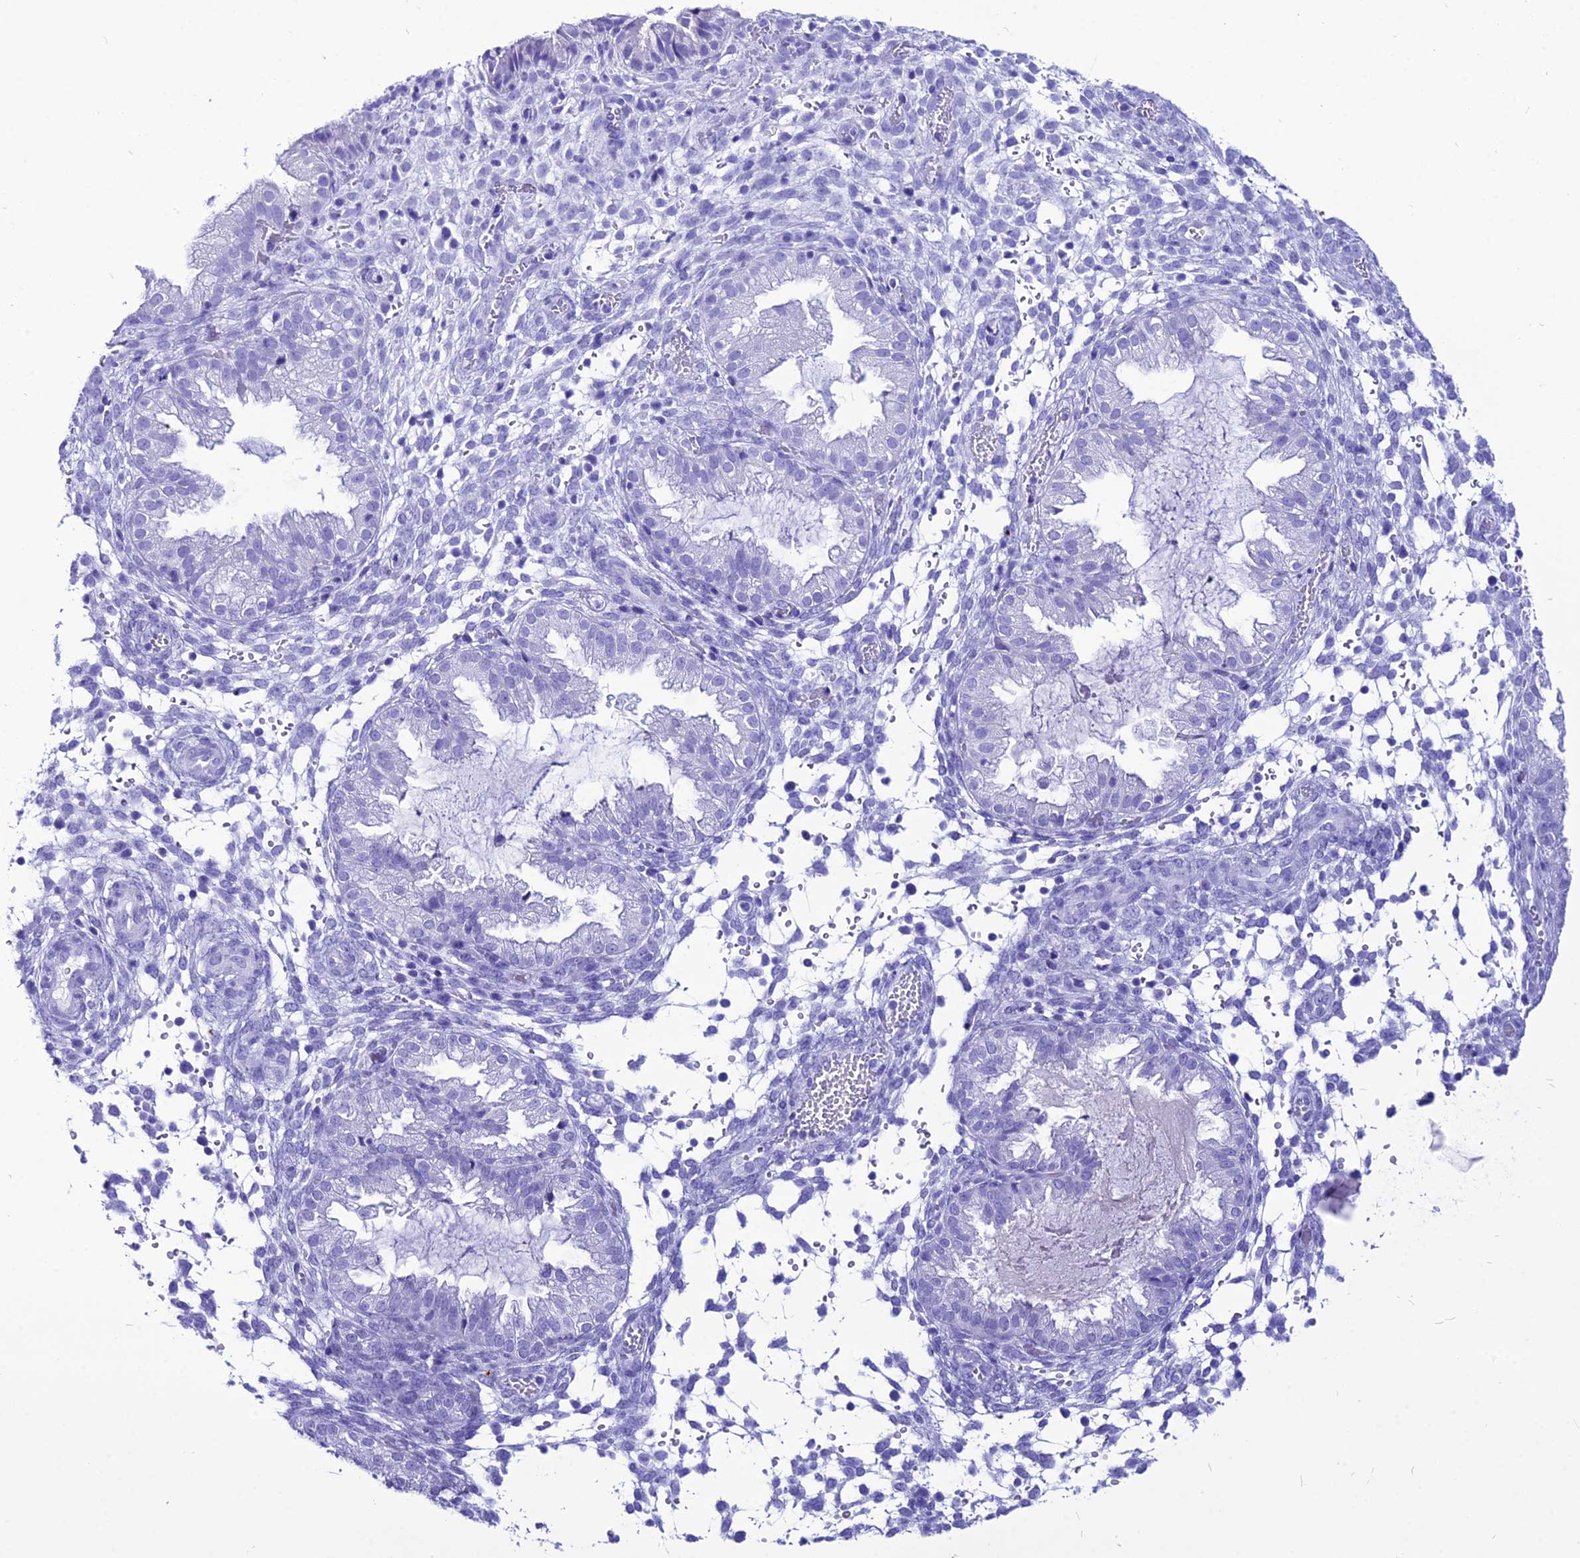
{"staining": {"intensity": "negative", "quantity": "none", "location": "none"}, "tissue": "endometrium", "cell_type": "Cells in endometrial stroma", "image_type": "normal", "snomed": [{"axis": "morphology", "description": "Normal tissue, NOS"}, {"axis": "topography", "description": "Endometrium"}], "caption": "High magnification brightfield microscopy of benign endometrium stained with DAB (3,3'-diaminobenzidine) (brown) and counterstained with hematoxylin (blue): cells in endometrial stroma show no significant expression.", "gene": "PNMA5", "patient": {"sex": "female", "age": 33}}